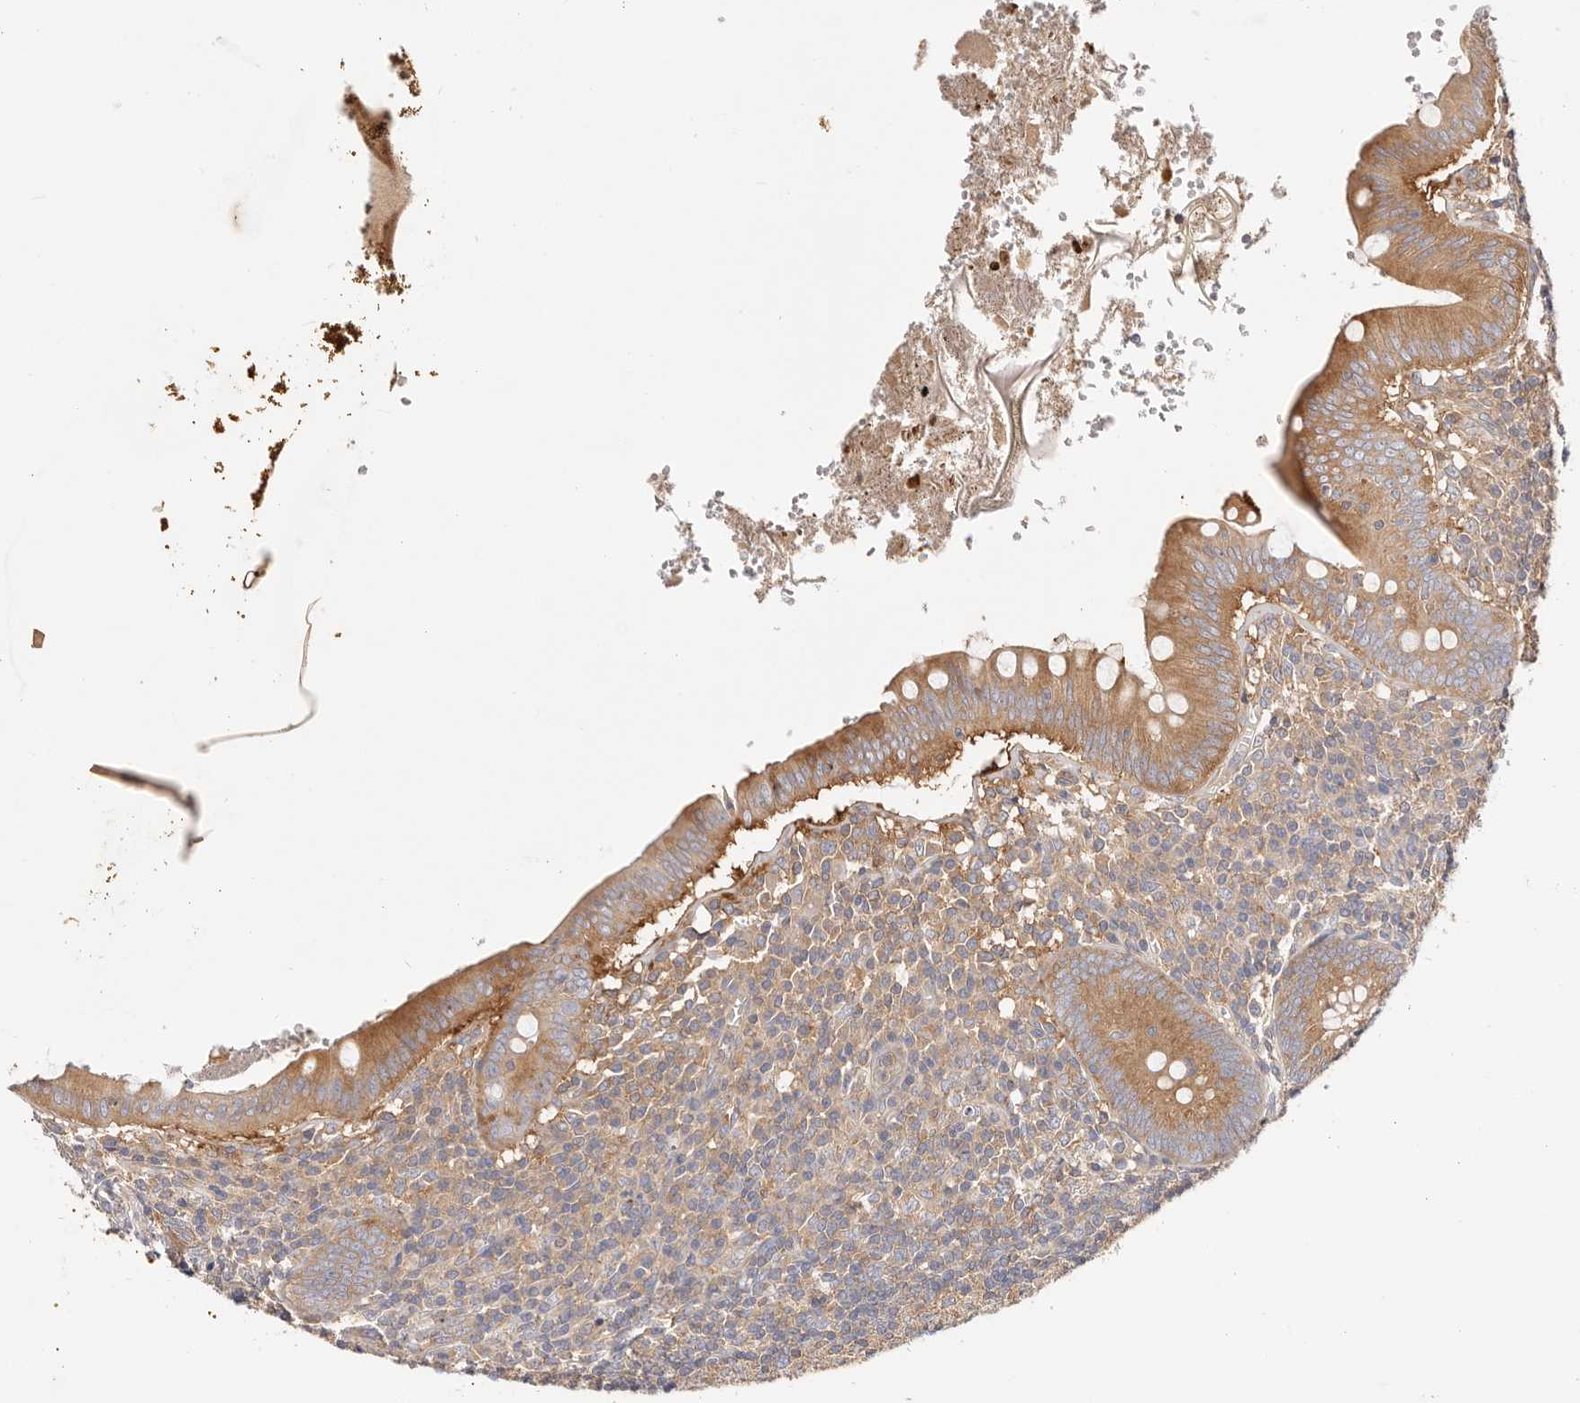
{"staining": {"intensity": "moderate", "quantity": ">75%", "location": "cytoplasmic/membranous"}, "tissue": "appendix", "cell_type": "Glandular cells", "image_type": "normal", "snomed": [{"axis": "morphology", "description": "Normal tissue, NOS"}, {"axis": "topography", "description": "Appendix"}], "caption": "Normal appendix was stained to show a protein in brown. There is medium levels of moderate cytoplasmic/membranous positivity in approximately >75% of glandular cells.", "gene": "KCMF1", "patient": {"sex": "male", "age": 8}}